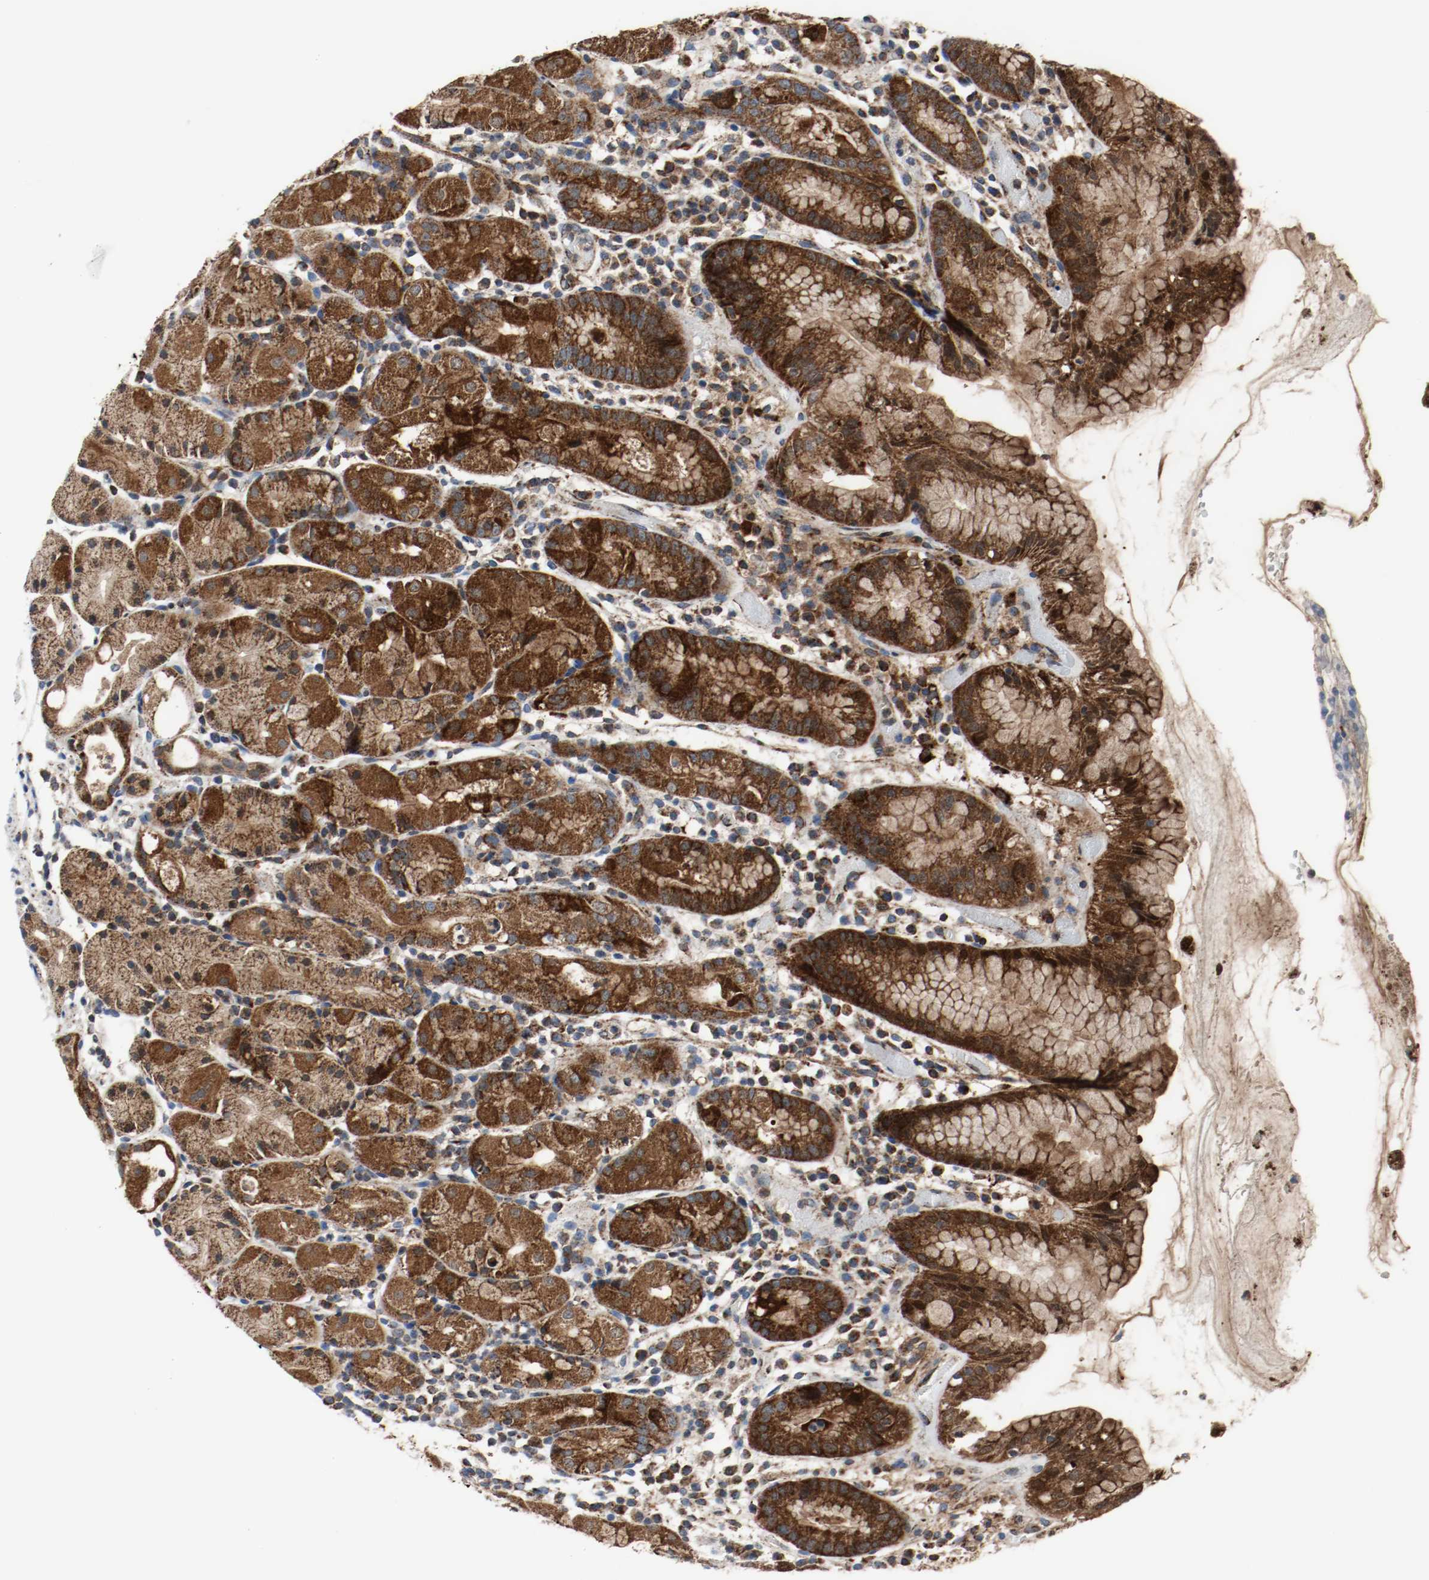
{"staining": {"intensity": "strong", "quantity": ">75%", "location": "cytoplasmic/membranous"}, "tissue": "stomach", "cell_type": "Glandular cells", "image_type": "normal", "snomed": [{"axis": "morphology", "description": "Normal tissue, NOS"}, {"axis": "topography", "description": "Stomach"}, {"axis": "topography", "description": "Stomach, lower"}], "caption": "Stomach was stained to show a protein in brown. There is high levels of strong cytoplasmic/membranous positivity in about >75% of glandular cells. The protein is shown in brown color, while the nuclei are stained blue.", "gene": "TXNRD1", "patient": {"sex": "female", "age": 75}}